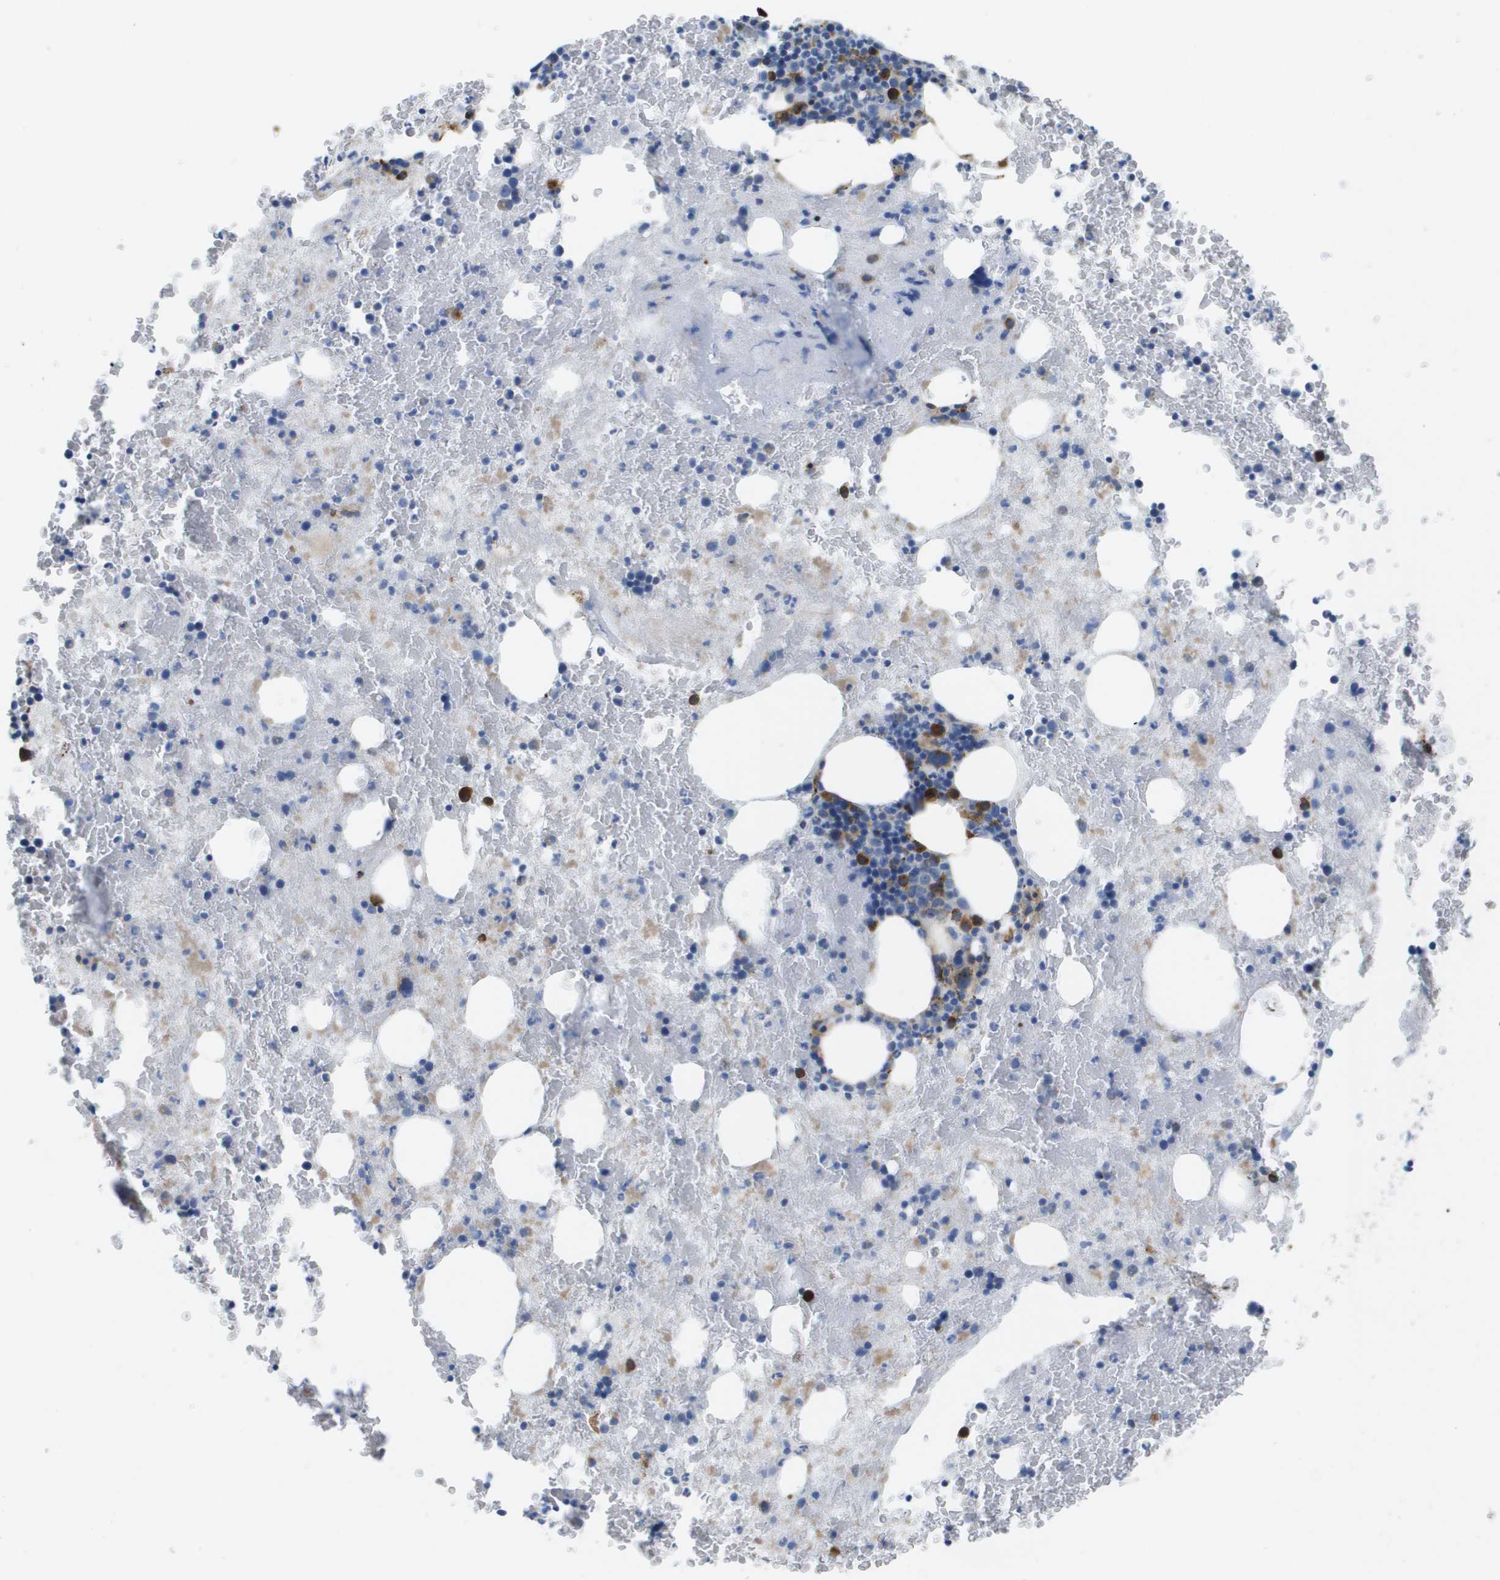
{"staining": {"intensity": "moderate", "quantity": "<25%", "location": "cytoplasmic/membranous"}, "tissue": "bone marrow", "cell_type": "Hematopoietic cells", "image_type": "normal", "snomed": [{"axis": "morphology", "description": "Normal tissue, NOS"}, {"axis": "morphology", "description": "Inflammation, NOS"}, {"axis": "topography", "description": "Bone marrow"}], "caption": "DAB (3,3'-diaminobenzidine) immunohistochemical staining of normal human bone marrow reveals moderate cytoplasmic/membranous protein expression in approximately <25% of hematopoietic cells.", "gene": "ST3GAL2", "patient": {"sex": "male", "age": 63}}